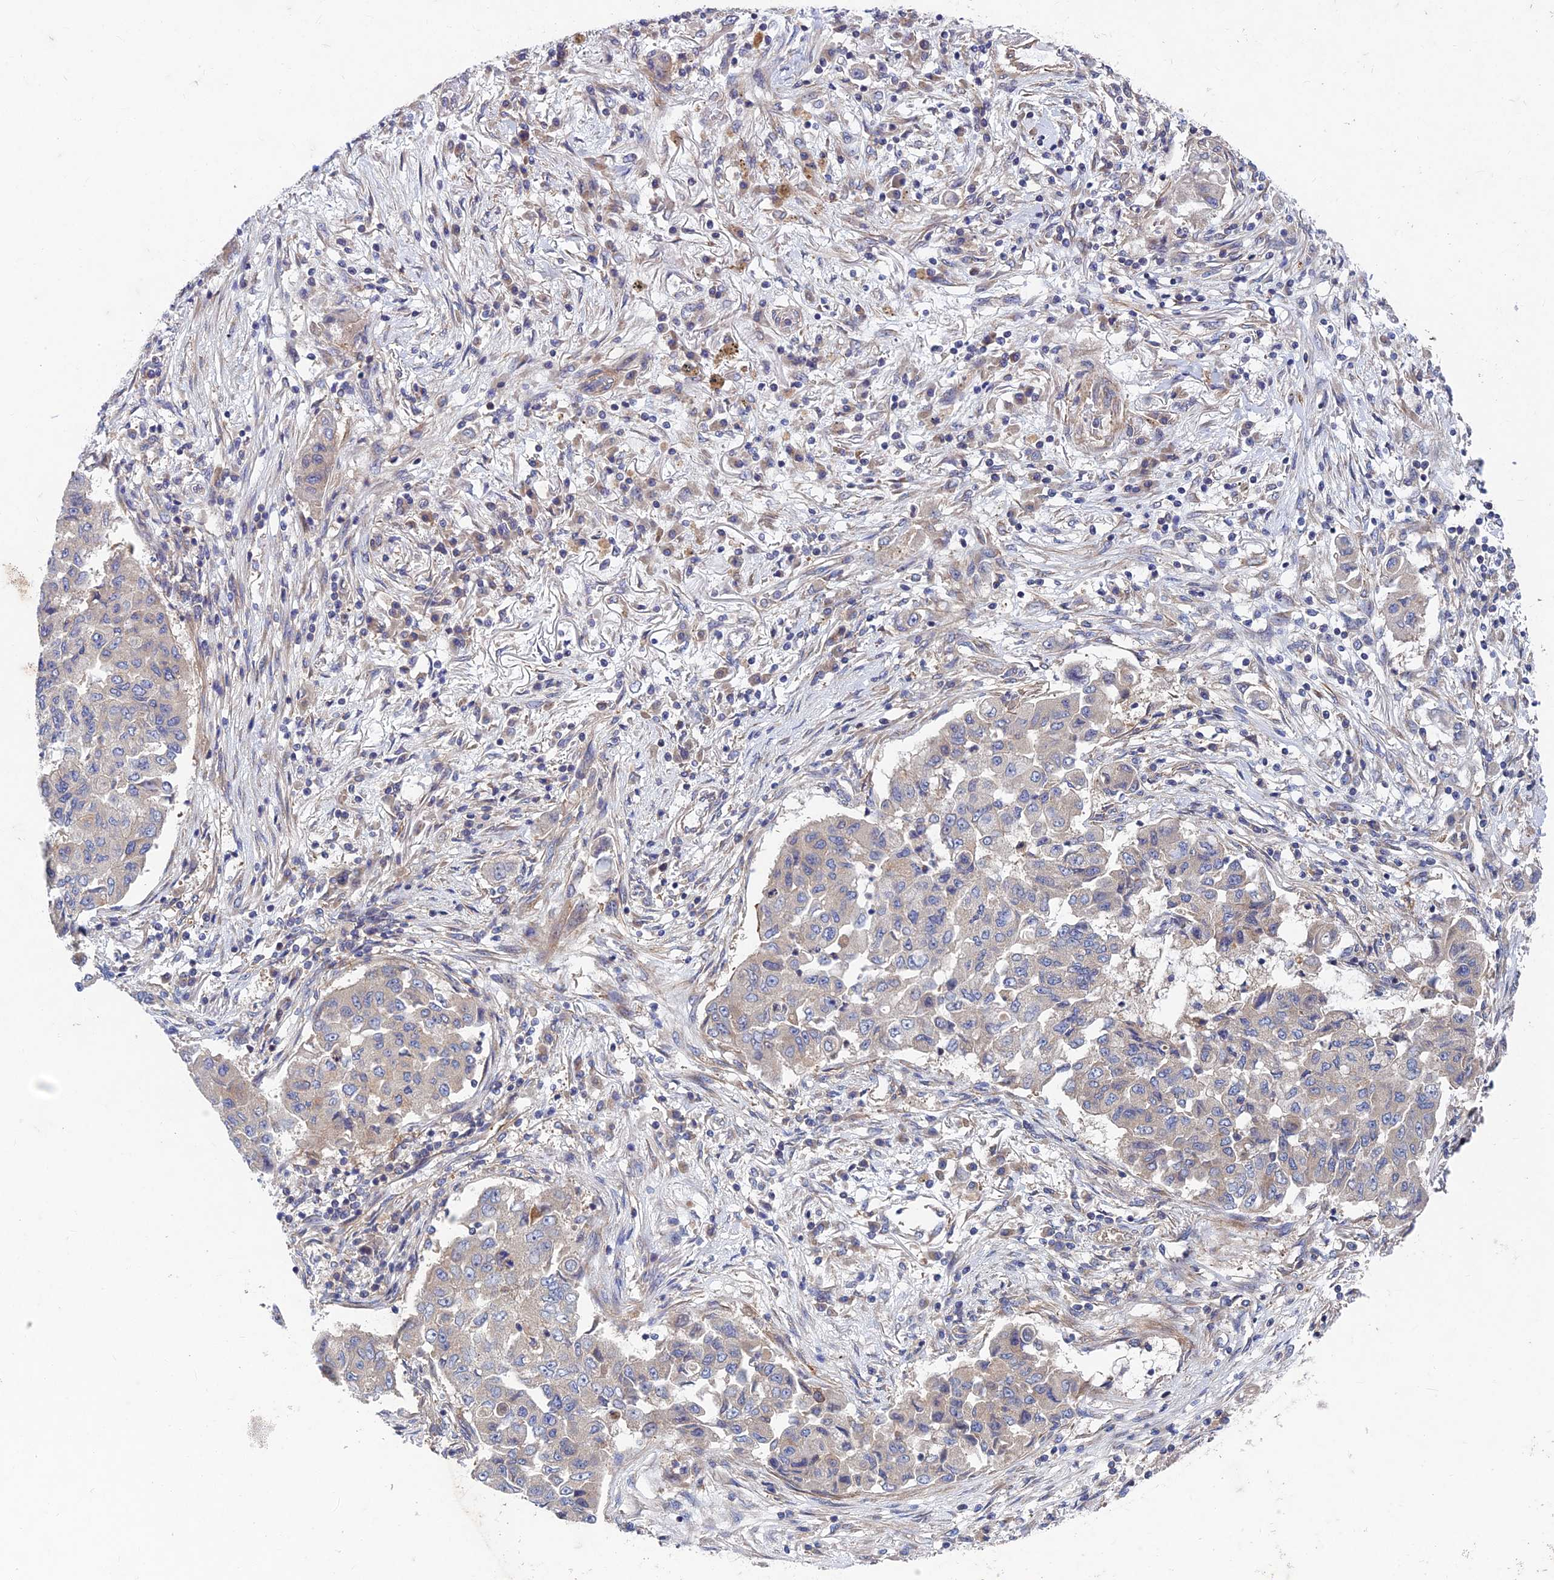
{"staining": {"intensity": "negative", "quantity": "none", "location": "none"}, "tissue": "lung cancer", "cell_type": "Tumor cells", "image_type": "cancer", "snomed": [{"axis": "morphology", "description": "Squamous cell carcinoma, NOS"}, {"axis": "topography", "description": "Lung"}], "caption": "There is no significant staining in tumor cells of squamous cell carcinoma (lung).", "gene": "NCAPG", "patient": {"sex": "male", "age": 74}}